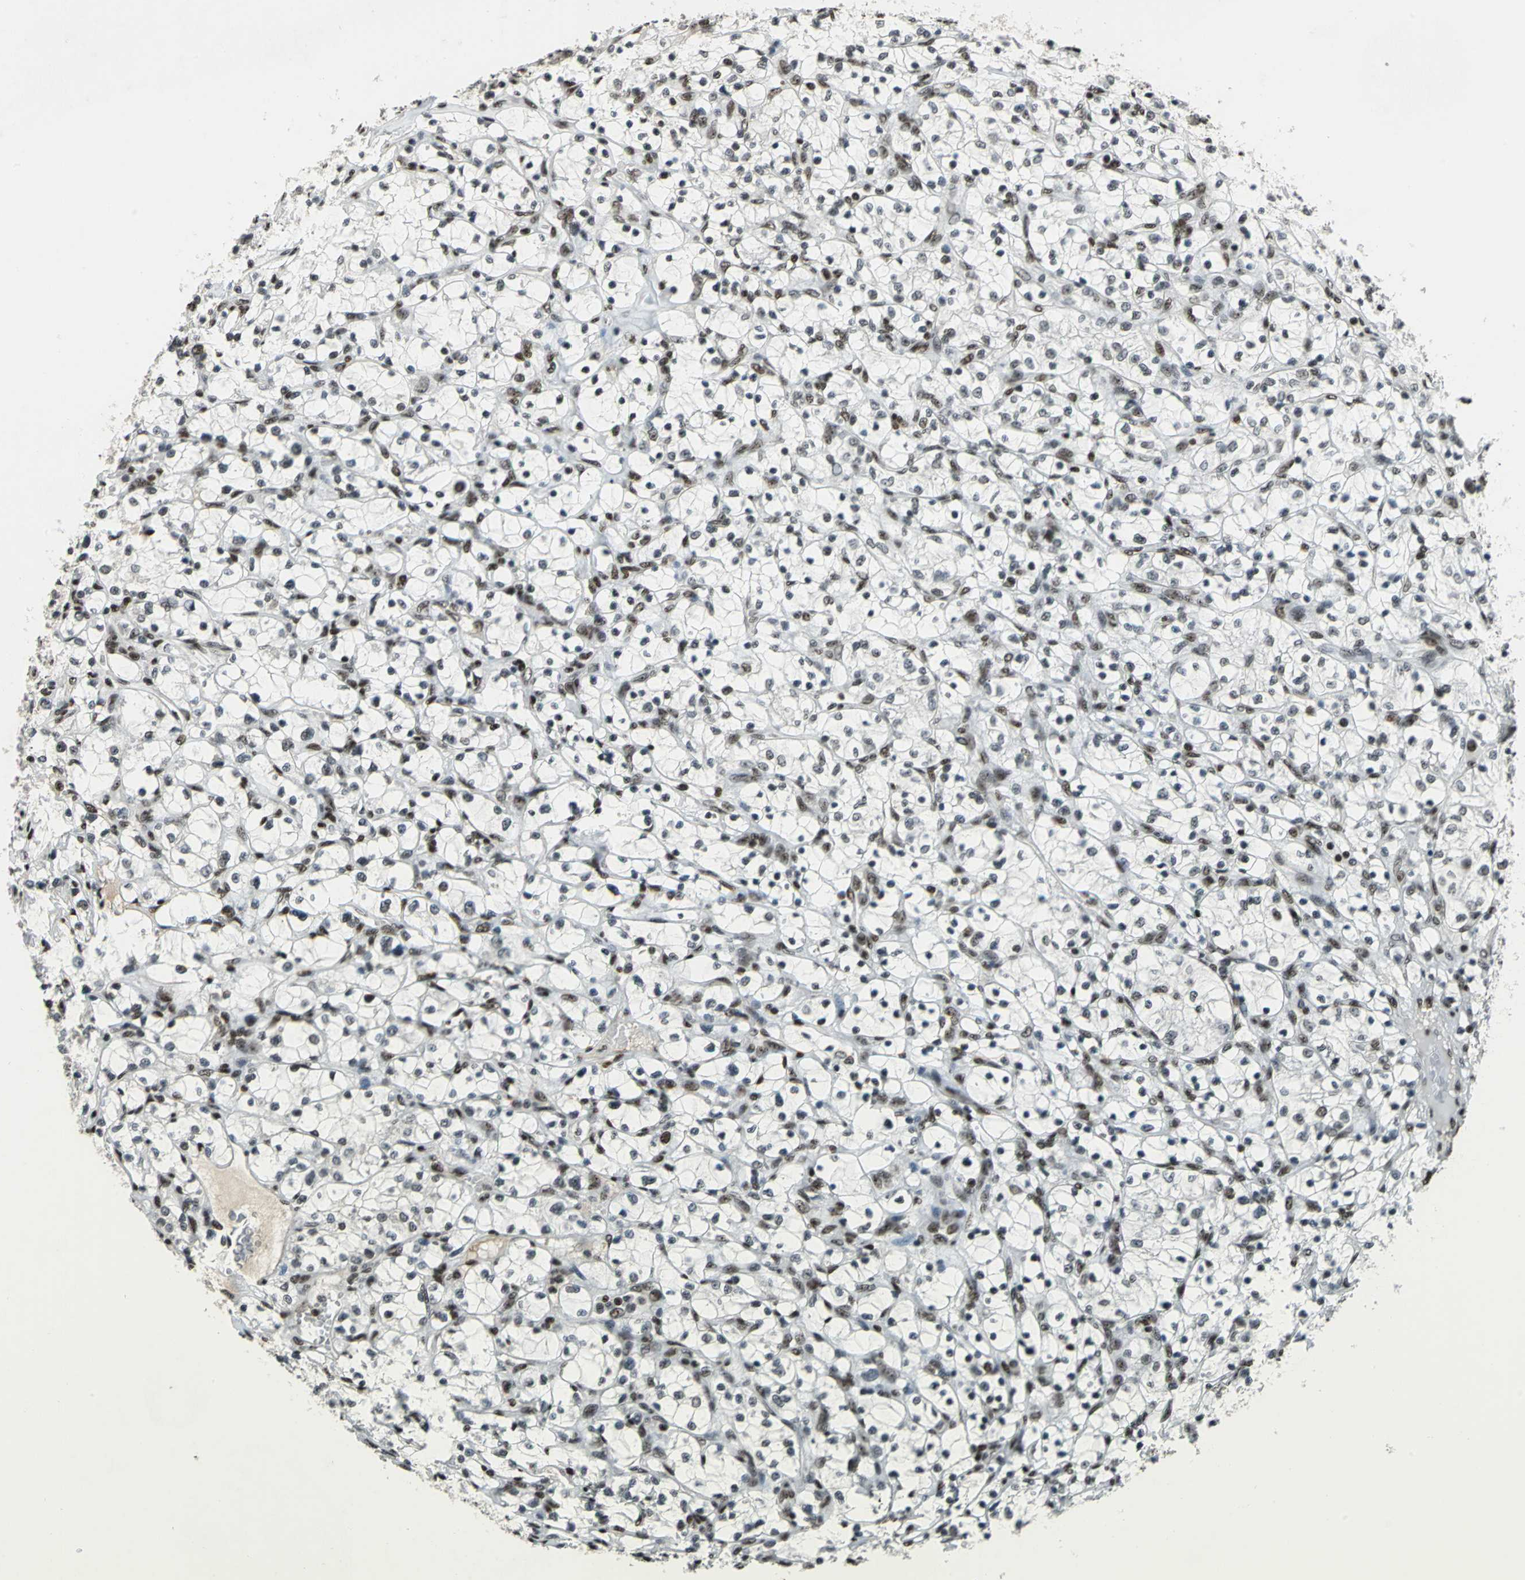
{"staining": {"intensity": "moderate", "quantity": "25%-75%", "location": "nuclear"}, "tissue": "renal cancer", "cell_type": "Tumor cells", "image_type": "cancer", "snomed": [{"axis": "morphology", "description": "Adenocarcinoma, NOS"}, {"axis": "topography", "description": "Kidney"}], "caption": "Moderate nuclear positivity is identified in about 25%-75% of tumor cells in renal adenocarcinoma.", "gene": "UBTF", "patient": {"sex": "female", "age": 69}}